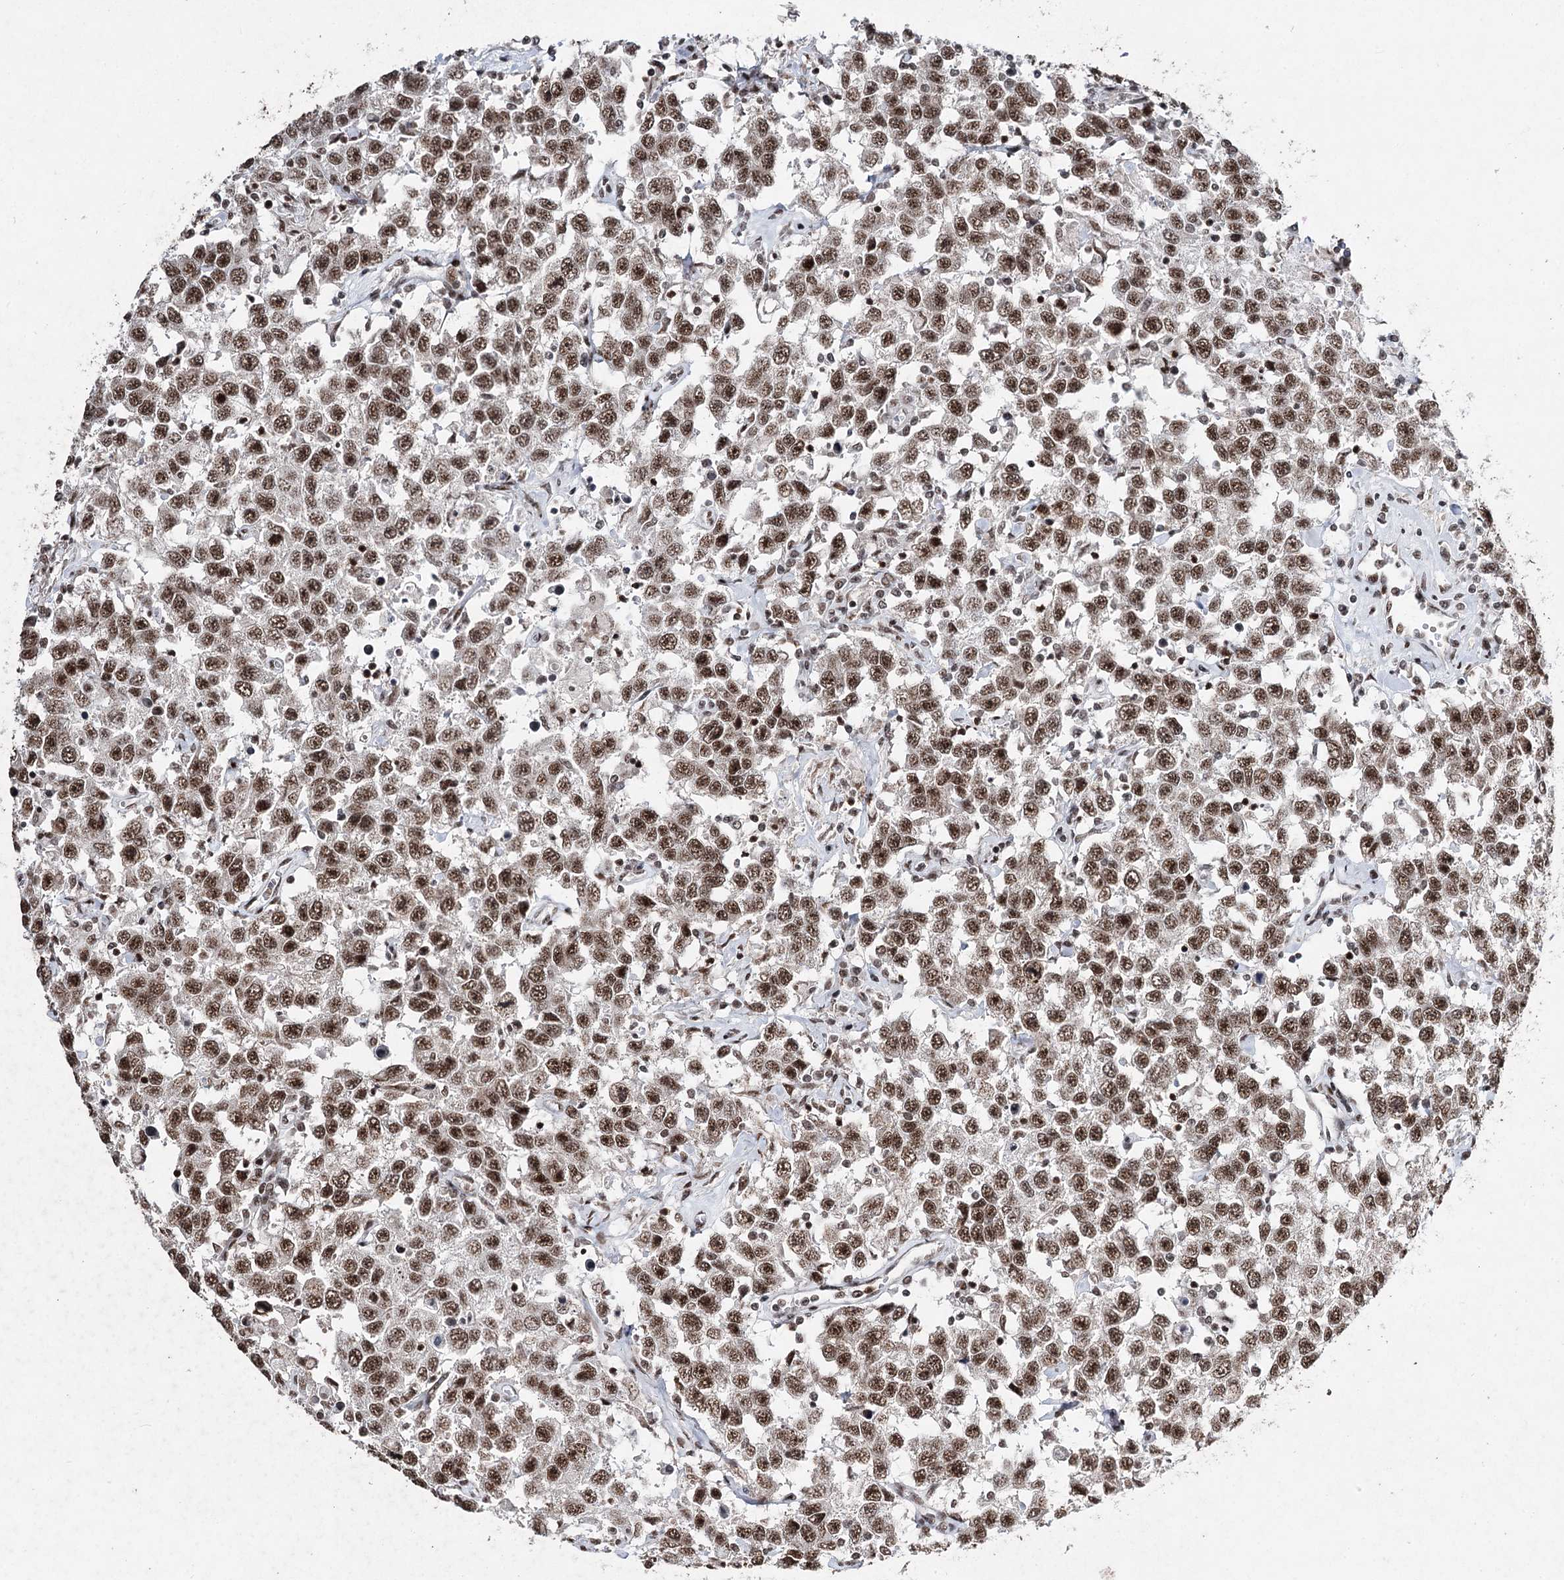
{"staining": {"intensity": "strong", "quantity": ">75%", "location": "nuclear"}, "tissue": "testis cancer", "cell_type": "Tumor cells", "image_type": "cancer", "snomed": [{"axis": "morphology", "description": "Seminoma, NOS"}, {"axis": "topography", "description": "Testis"}], "caption": "Testis seminoma was stained to show a protein in brown. There is high levels of strong nuclear staining in about >75% of tumor cells.", "gene": "PDCD4", "patient": {"sex": "male", "age": 41}}